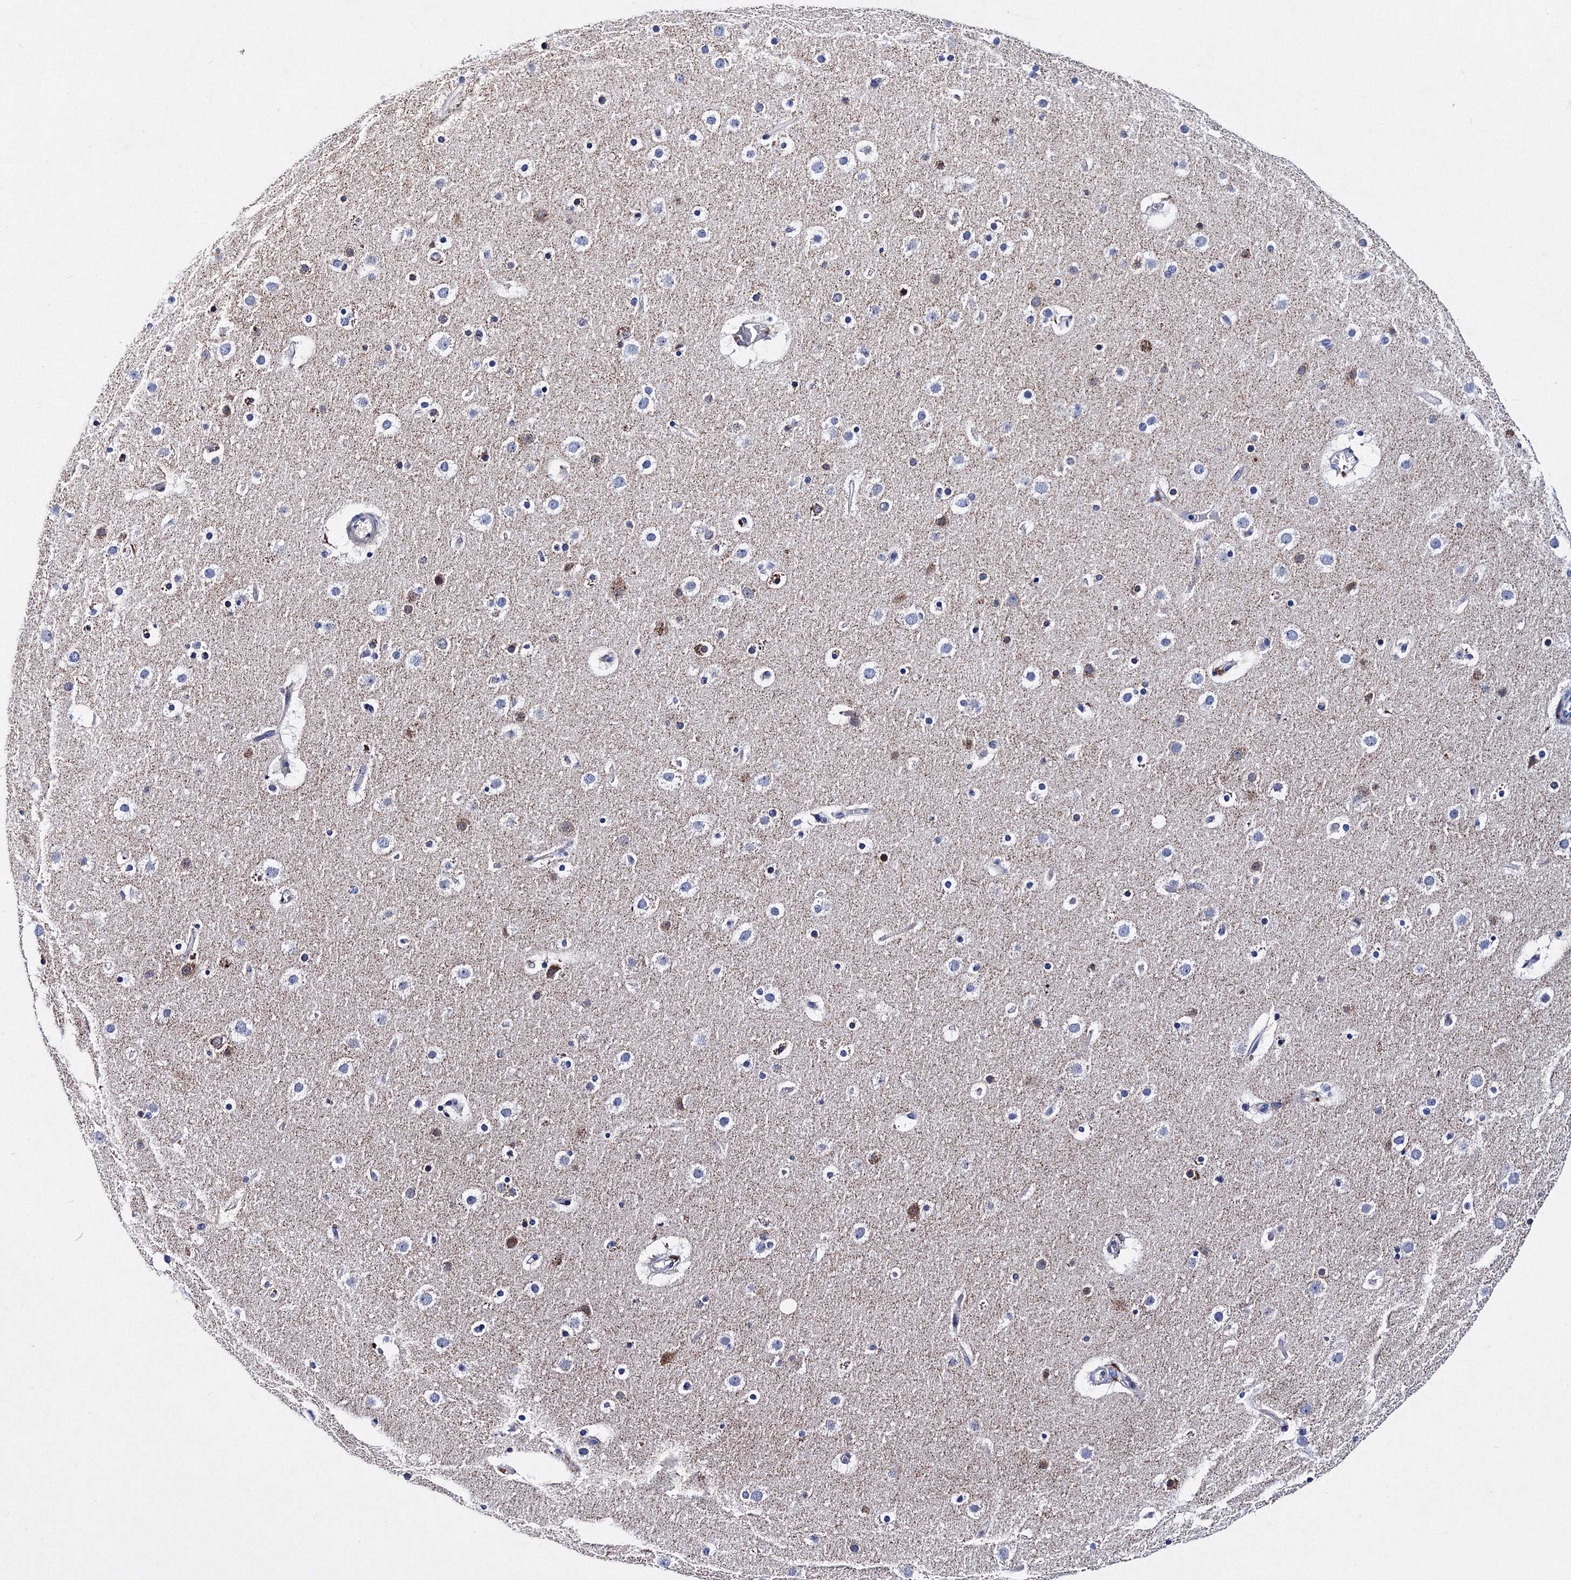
{"staining": {"intensity": "negative", "quantity": "none", "location": "none"}, "tissue": "cerebral cortex", "cell_type": "Endothelial cells", "image_type": "normal", "snomed": [{"axis": "morphology", "description": "Normal tissue, NOS"}, {"axis": "topography", "description": "Cerebral cortex"}], "caption": "Human cerebral cortex stained for a protein using IHC reveals no positivity in endothelial cells.", "gene": "TRPM2", "patient": {"sex": "male", "age": 57}}